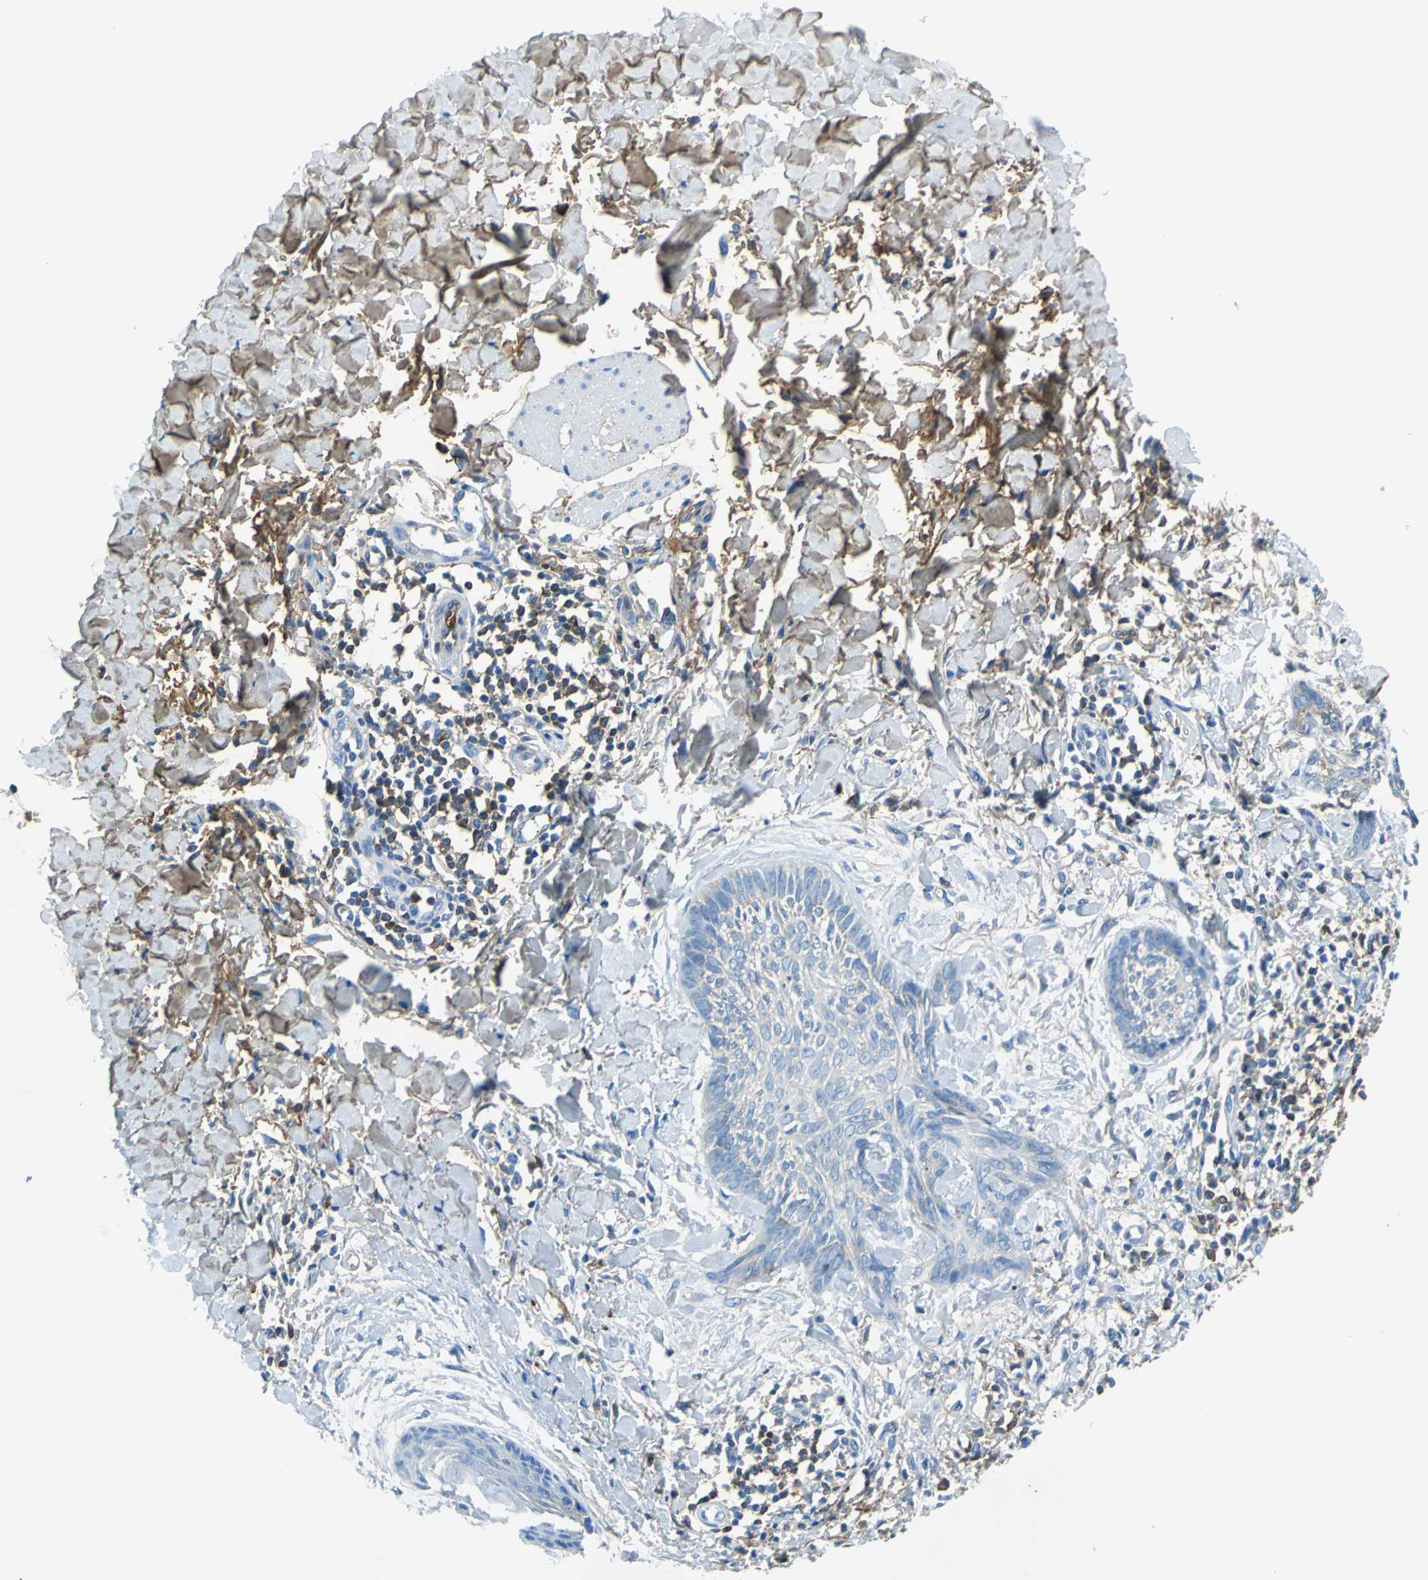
{"staining": {"intensity": "negative", "quantity": "none", "location": "none"}, "tissue": "skin cancer", "cell_type": "Tumor cells", "image_type": "cancer", "snomed": [{"axis": "morphology", "description": "Normal tissue, NOS"}, {"axis": "morphology", "description": "Basal cell carcinoma"}, {"axis": "topography", "description": "Skin"}], "caption": "The histopathology image displays no significant positivity in tumor cells of basal cell carcinoma (skin).", "gene": "ALB", "patient": {"sex": "male", "age": 71}}